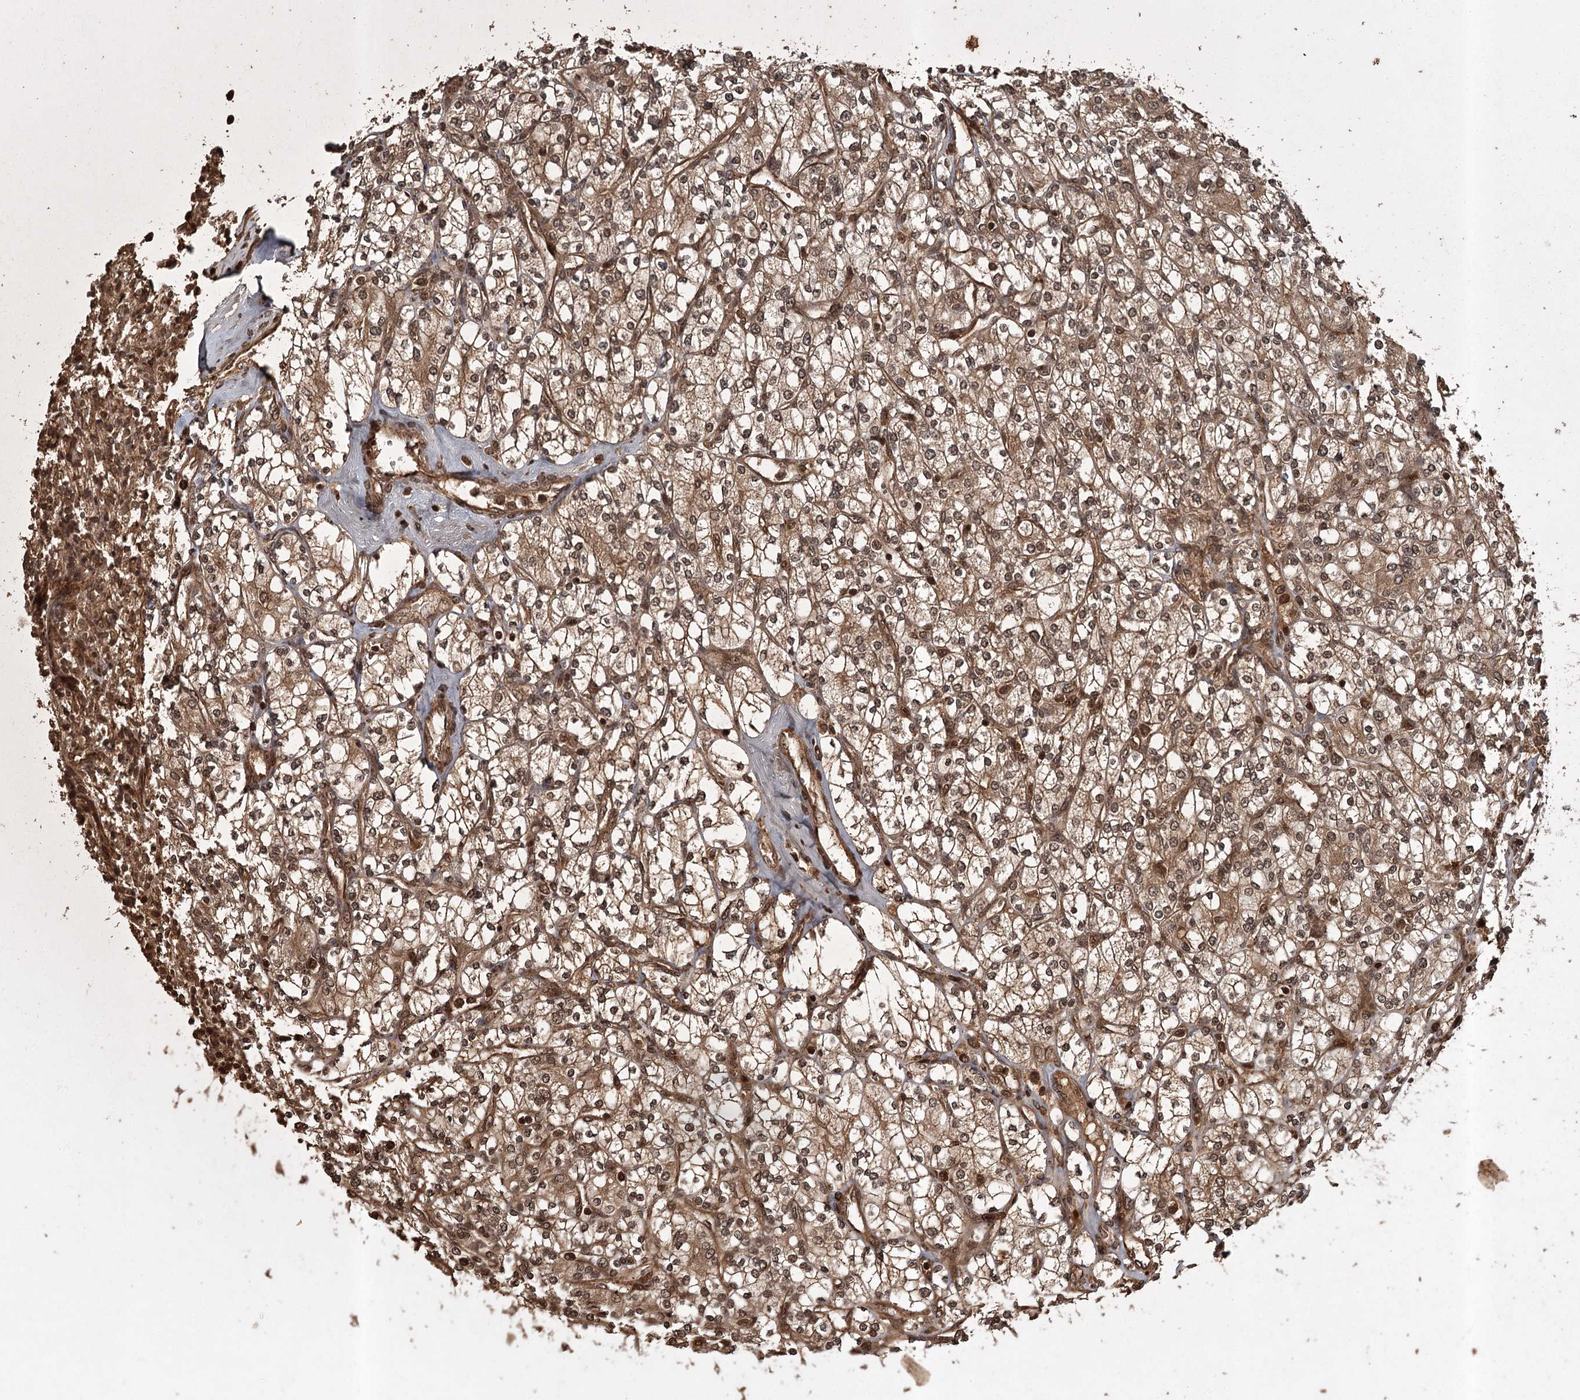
{"staining": {"intensity": "moderate", "quantity": ">75%", "location": "cytoplasmic/membranous,nuclear"}, "tissue": "renal cancer", "cell_type": "Tumor cells", "image_type": "cancer", "snomed": [{"axis": "morphology", "description": "Adenocarcinoma, NOS"}, {"axis": "topography", "description": "Kidney"}], "caption": "IHC image of neoplastic tissue: human adenocarcinoma (renal) stained using immunohistochemistry (IHC) displays medium levels of moderate protein expression localized specifically in the cytoplasmic/membranous and nuclear of tumor cells, appearing as a cytoplasmic/membranous and nuclear brown color.", "gene": "RPAP3", "patient": {"sex": "male", "age": 77}}